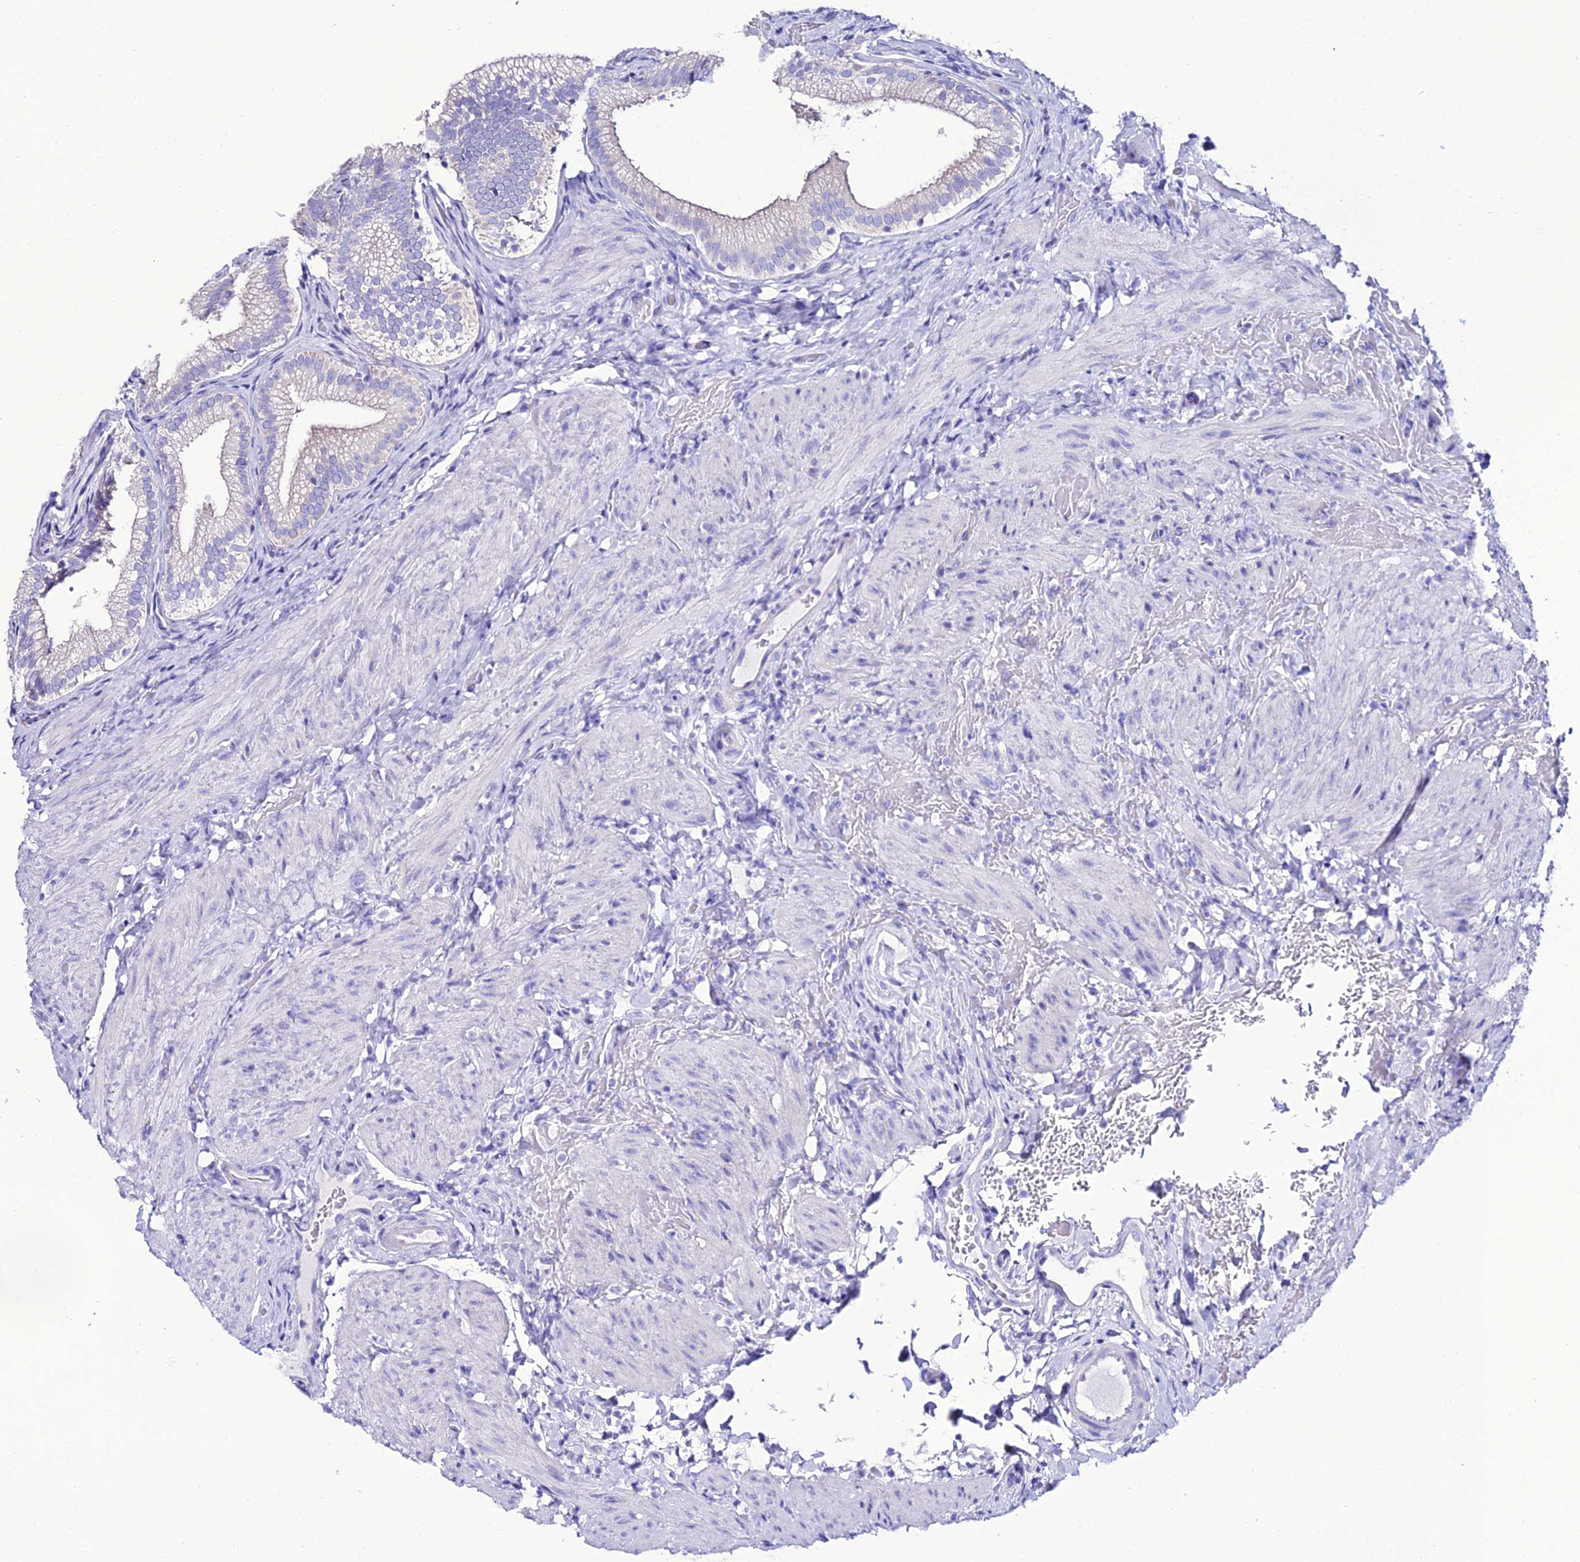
{"staining": {"intensity": "negative", "quantity": "none", "location": "none"}, "tissue": "gallbladder", "cell_type": "Glandular cells", "image_type": "normal", "snomed": [{"axis": "morphology", "description": "Normal tissue, NOS"}, {"axis": "topography", "description": "Gallbladder"}], "caption": "An image of human gallbladder is negative for staining in glandular cells. Nuclei are stained in blue.", "gene": "OR4D5", "patient": {"sex": "female", "age": 30}}